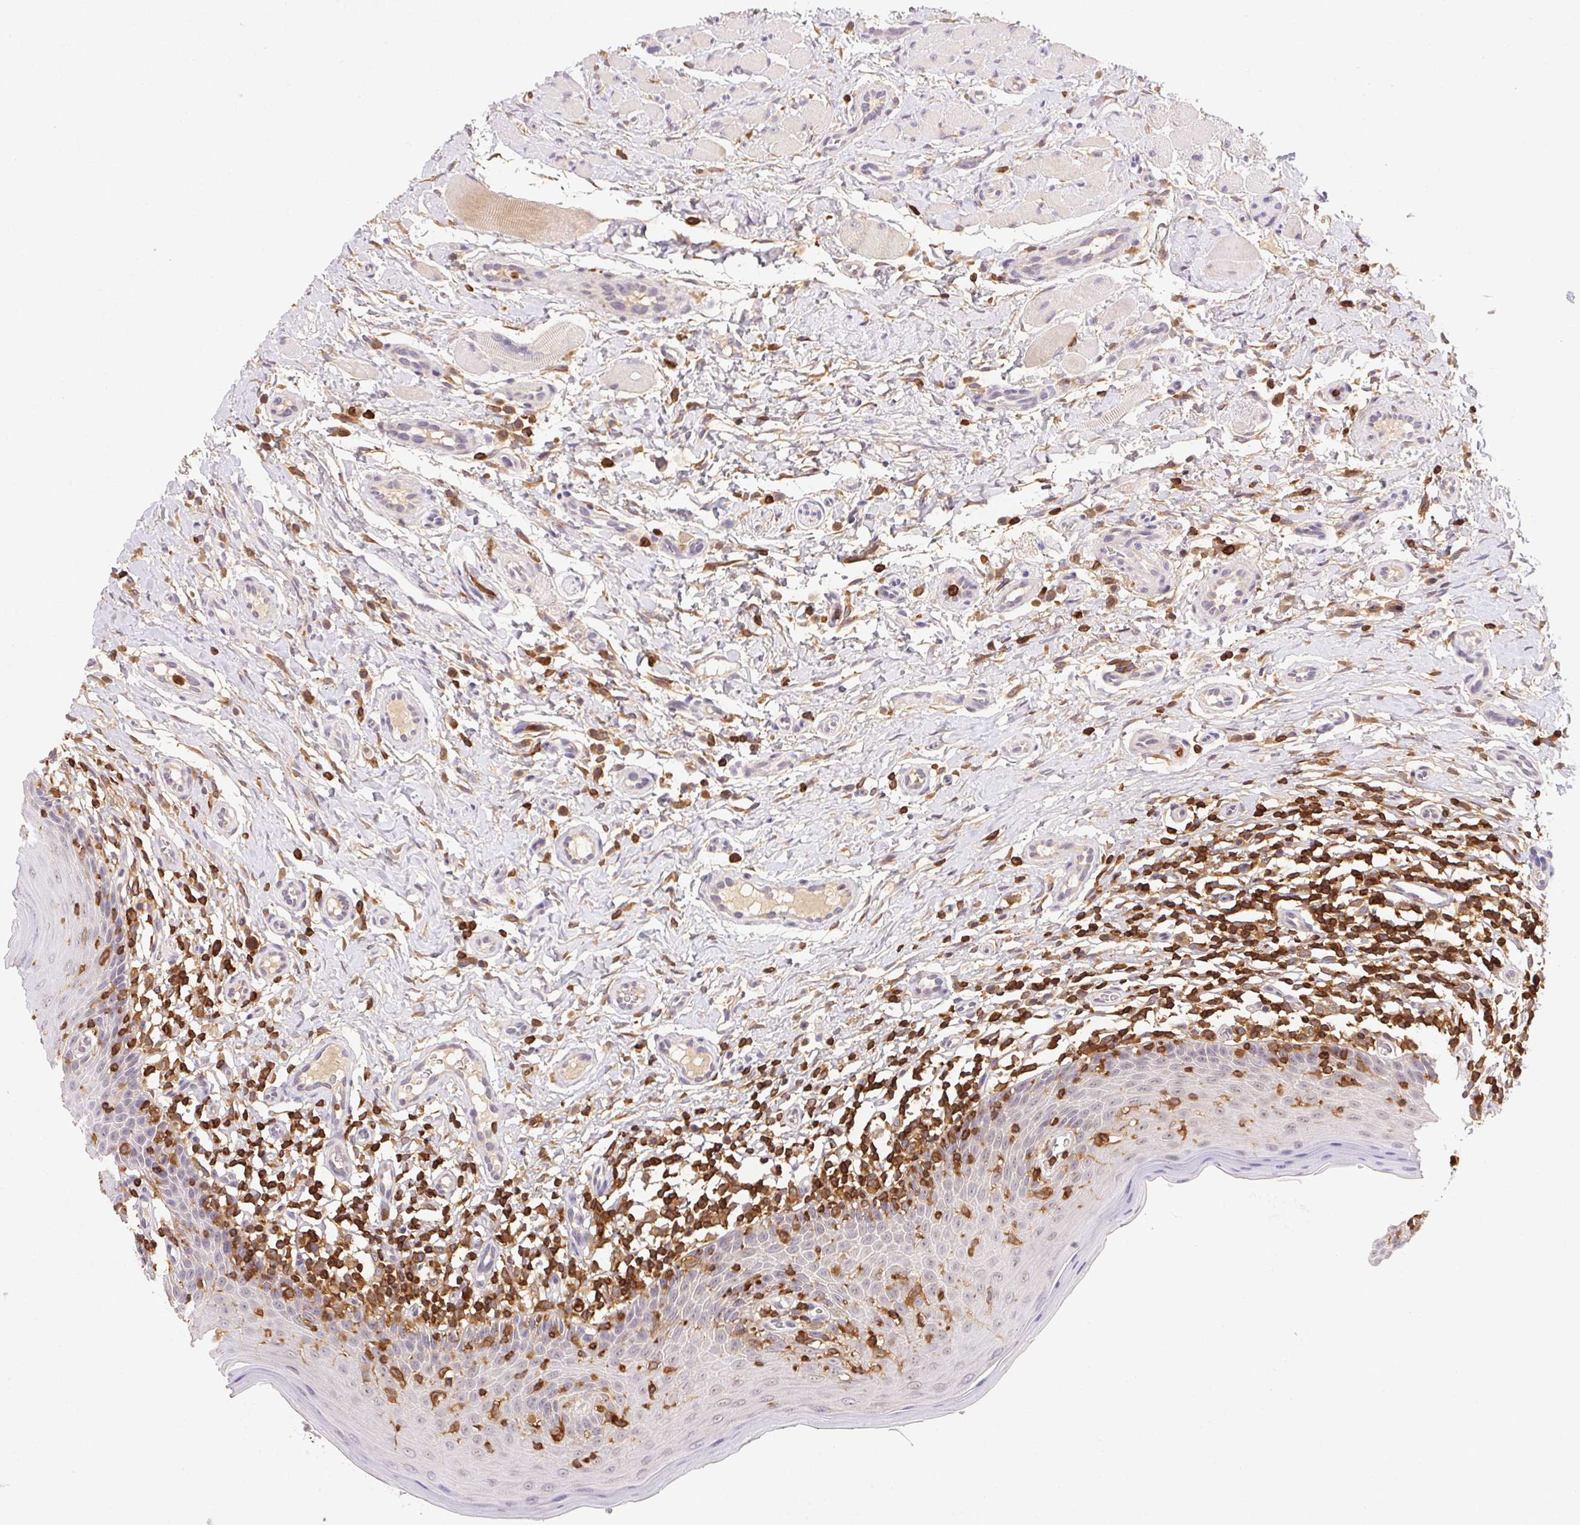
{"staining": {"intensity": "negative", "quantity": "none", "location": "none"}, "tissue": "oral mucosa", "cell_type": "Squamous epithelial cells", "image_type": "normal", "snomed": [{"axis": "morphology", "description": "Normal tissue, NOS"}, {"axis": "topography", "description": "Oral tissue"}, {"axis": "topography", "description": "Tounge, NOS"}], "caption": "Squamous epithelial cells are negative for protein expression in normal human oral mucosa. (Brightfield microscopy of DAB immunohistochemistry at high magnification).", "gene": "APBB1IP", "patient": {"sex": "female", "age": 58}}